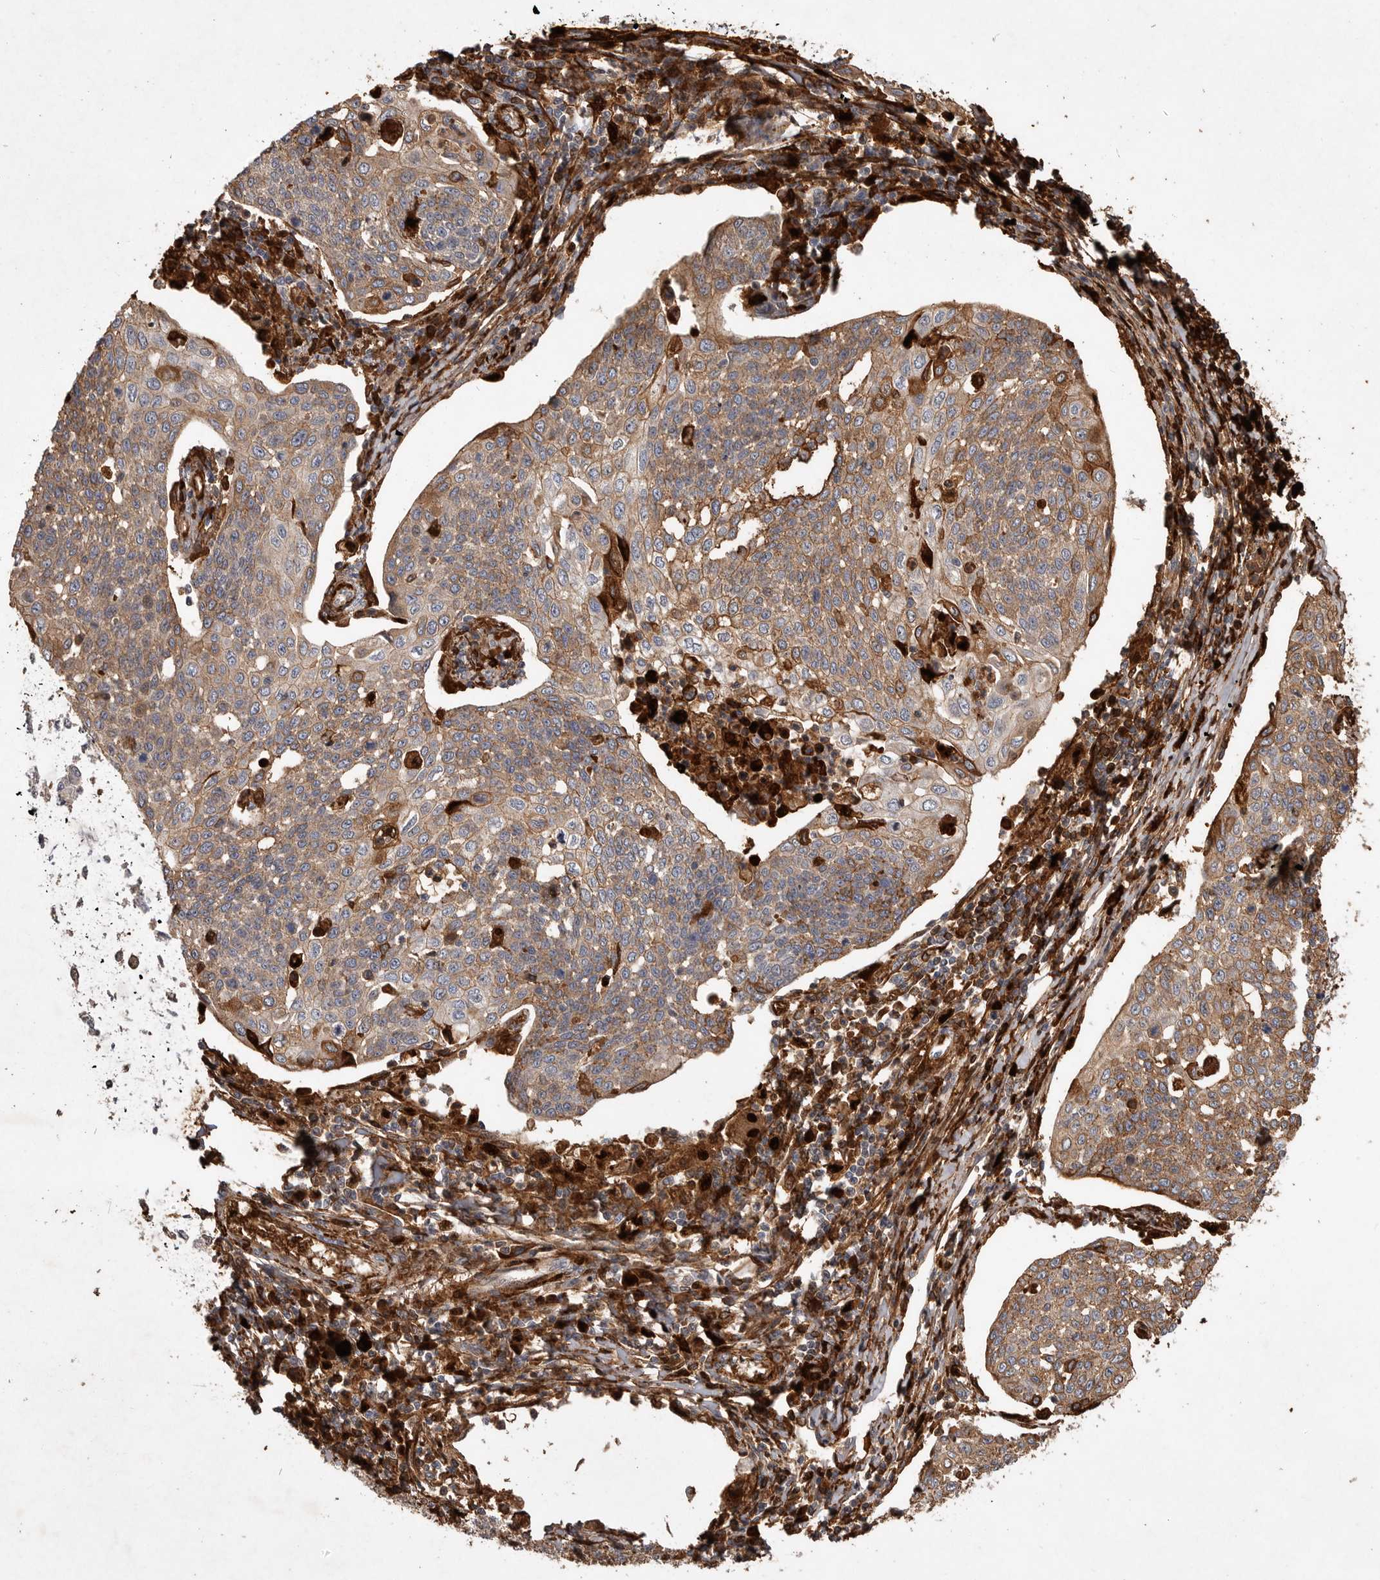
{"staining": {"intensity": "moderate", "quantity": ">75%", "location": "cytoplasmic/membranous"}, "tissue": "cervical cancer", "cell_type": "Tumor cells", "image_type": "cancer", "snomed": [{"axis": "morphology", "description": "Squamous cell carcinoma, NOS"}, {"axis": "topography", "description": "Cervix"}], "caption": "The immunohistochemical stain highlights moderate cytoplasmic/membranous positivity in tumor cells of squamous cell carcinoma (cervical) tissue. The staining was performed using DAB to visualize the protein expression in brown, while the nuclei were stained in blue with hematoxylin (Magnification: 20x).", "gene": "VN1R4", "patient": {"sex": "female", "age": 34}}